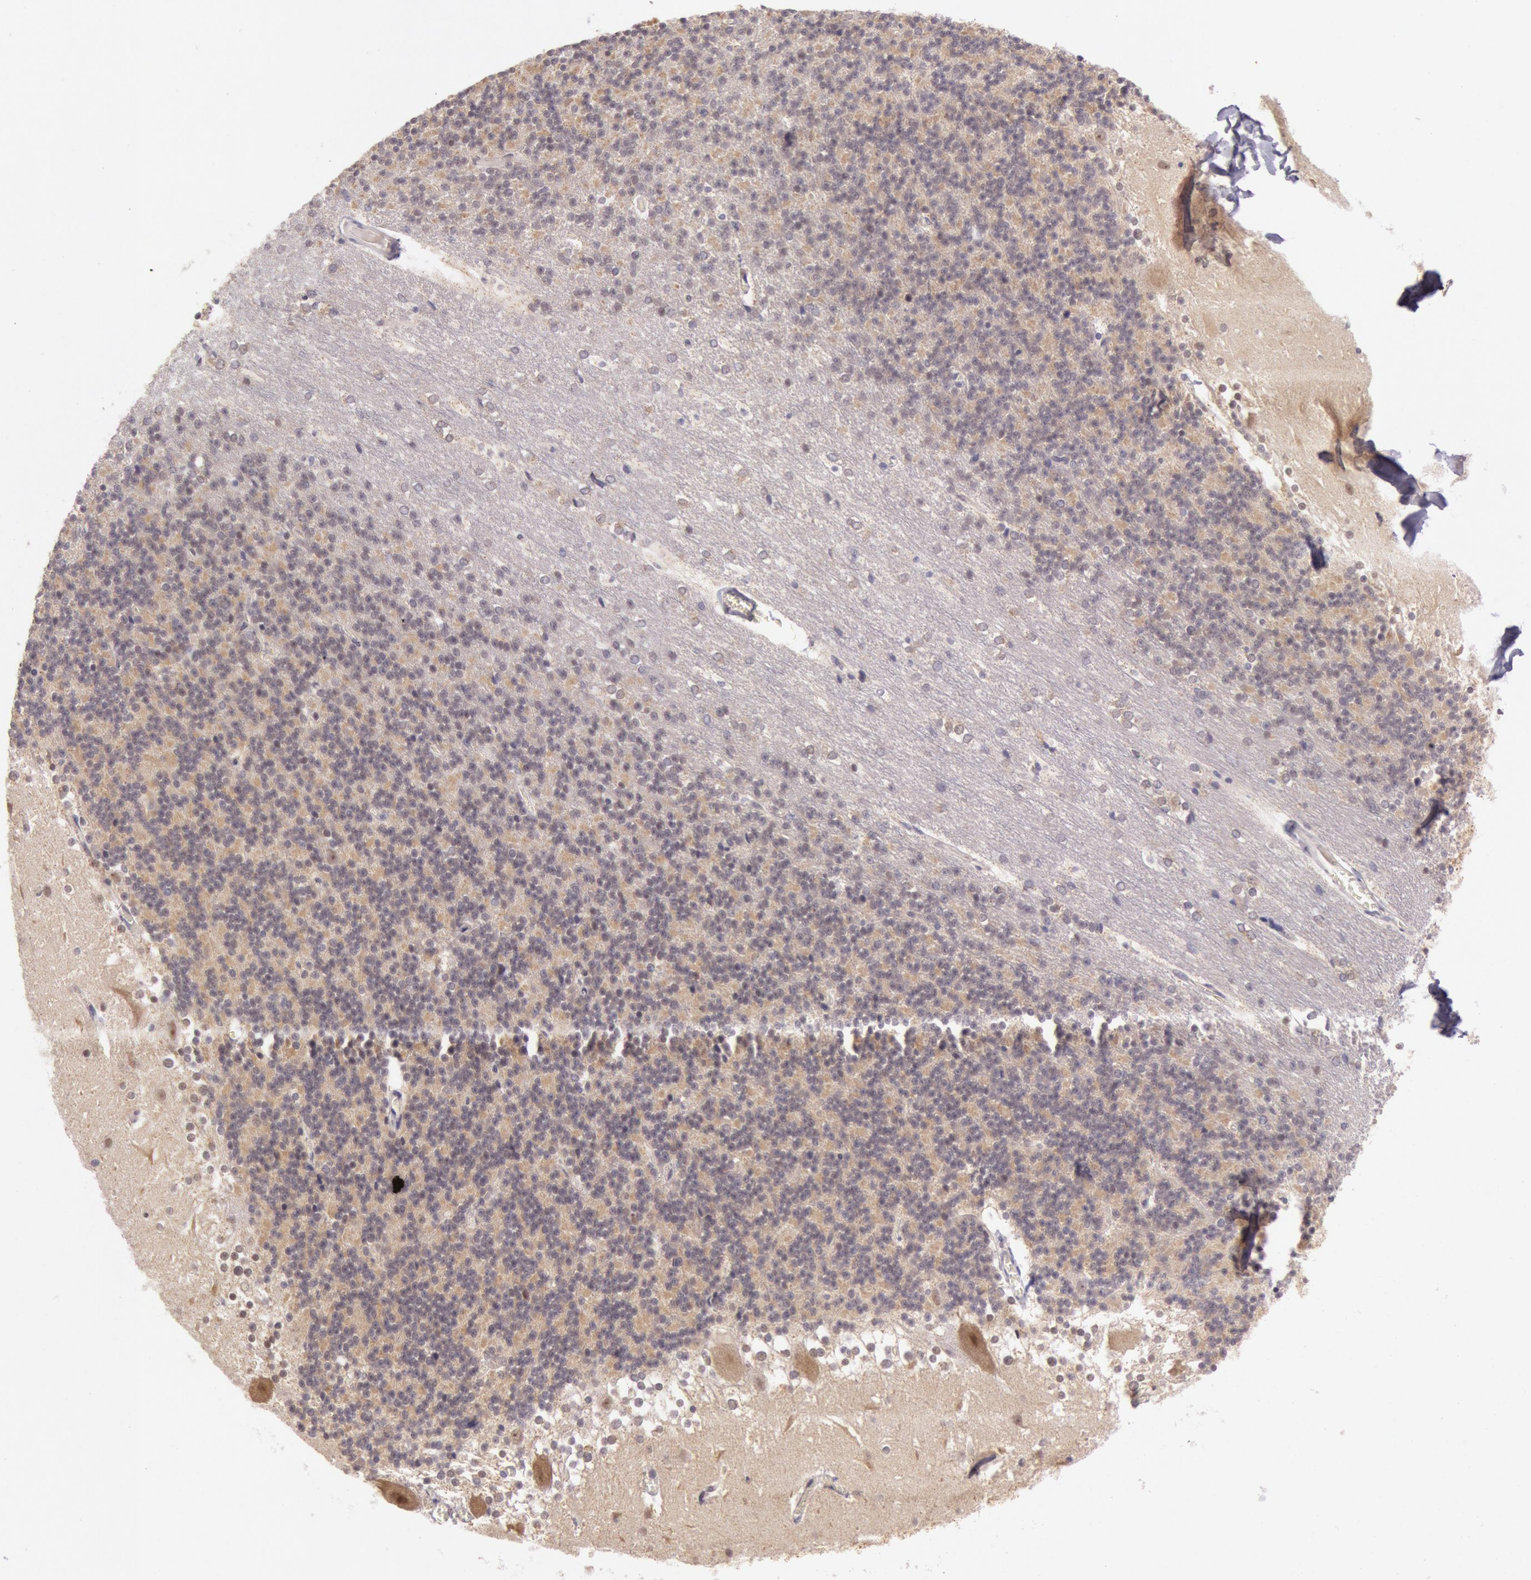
{"staining": {"intensity": "weak", "quantity": "25%-75%", "location": "nuclear"}, "tissue": "cerebellum", "cell_type": "Cells in granular layer", "image_type": "normal", "snomed": [{"axis": "morphology", "description": "Normal tissue, NOS"}, {"axis": "topography", "description": "Cerebellum"}], "caption": "Weak nuclear protein expression is identified in approximately 25%-75% of cells in granular layer in cerebellum.", "gene": "CDK16", "patient": {"sex": "female", "age": 19}}